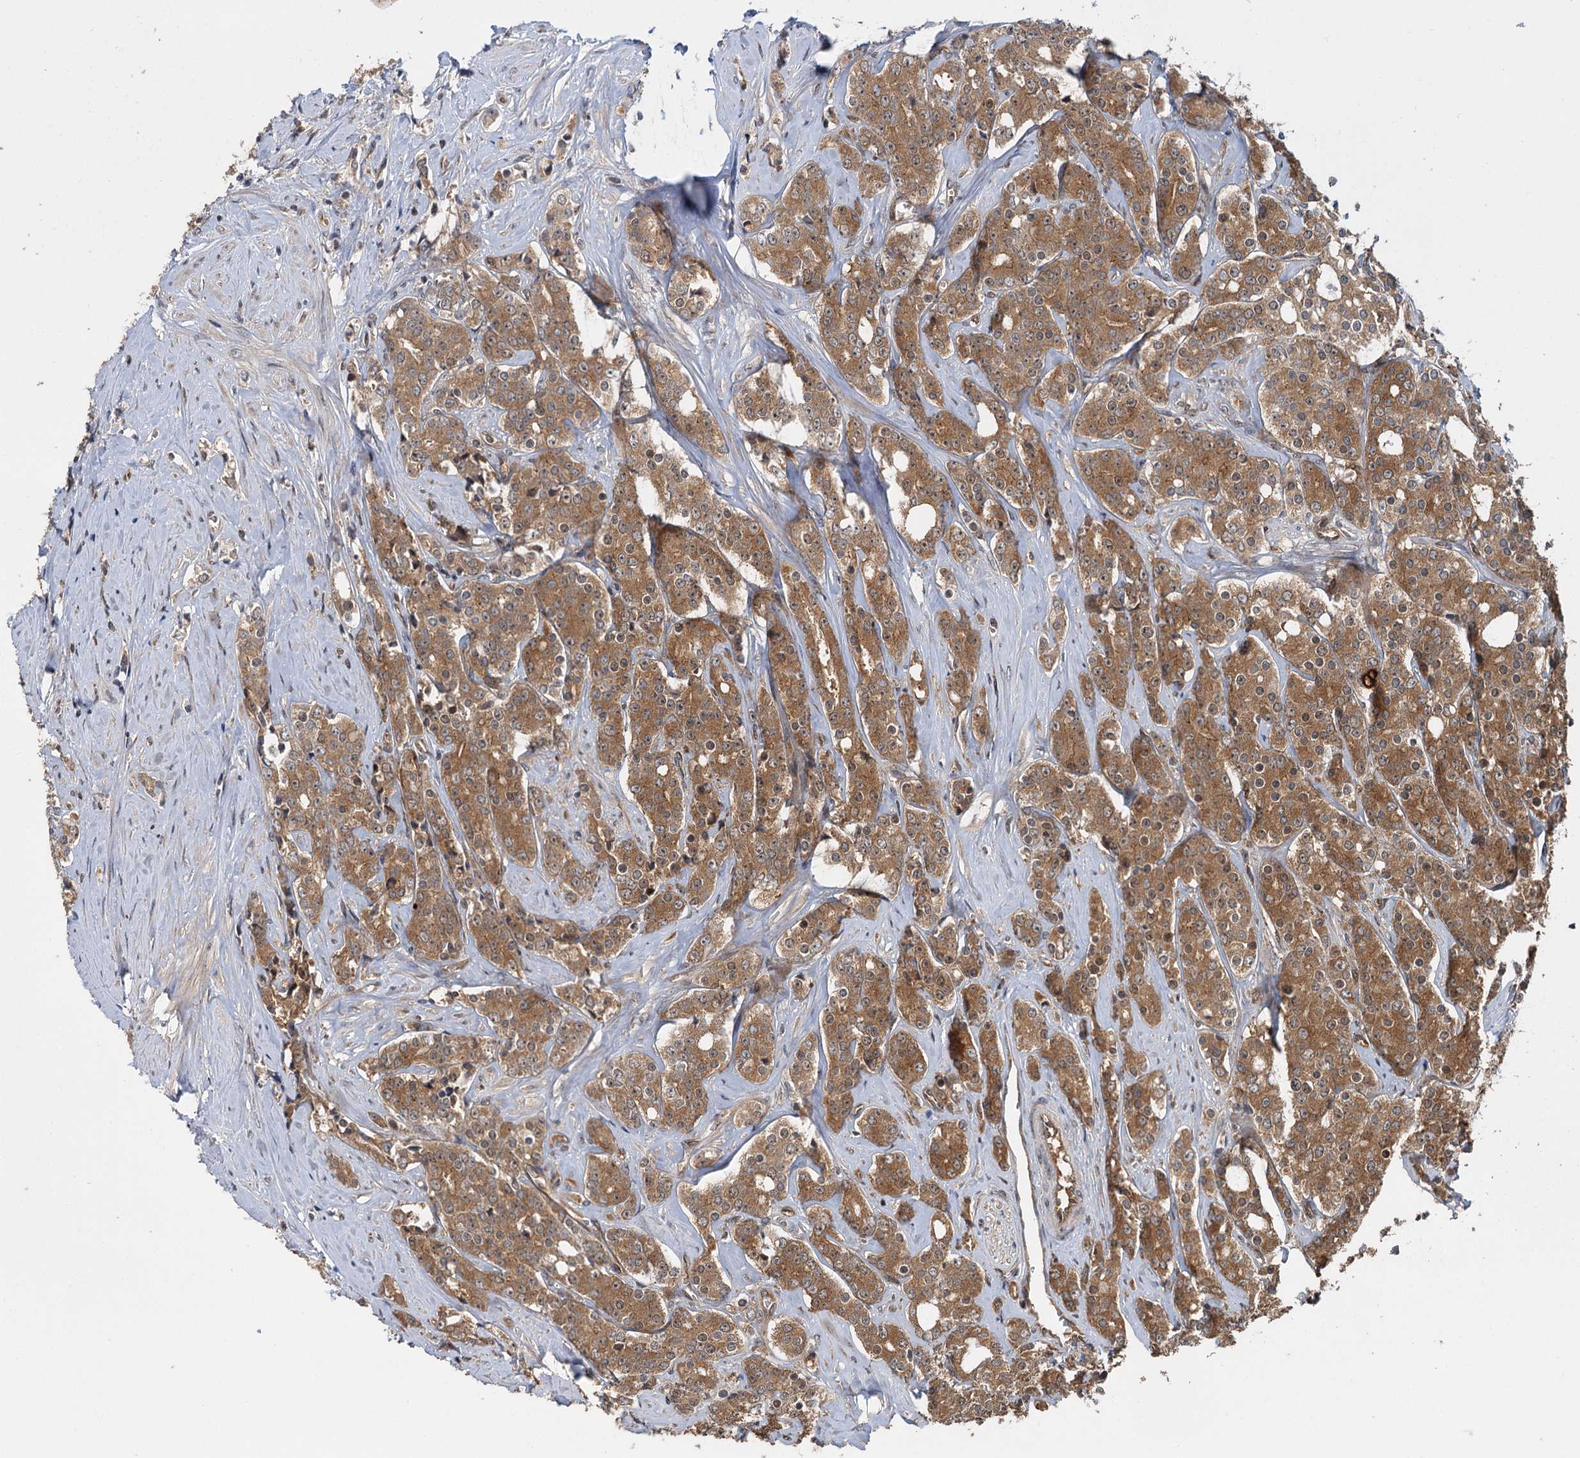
{"staining": {"intensity": "moderate", "quantity": ">75%", "location": "cytoplasmic/membranous"}, "tissue": "prostate cancer", "cell_type": "Tumor cells", "image_type": "cancer", "snomed": [{"axis": "morphology", "description": "Adenocarcinoma, High grade"}, {"axis": "topography", "description": "Prostate"}], "caption": "The micrograph demonstrates a brown stain indicating the presence of a protein in the cytoplasmic/membranous of tumor cells in prostate cancer.", "gene": "KANSL2", "patient": {"sex": "male", "age": 62}}